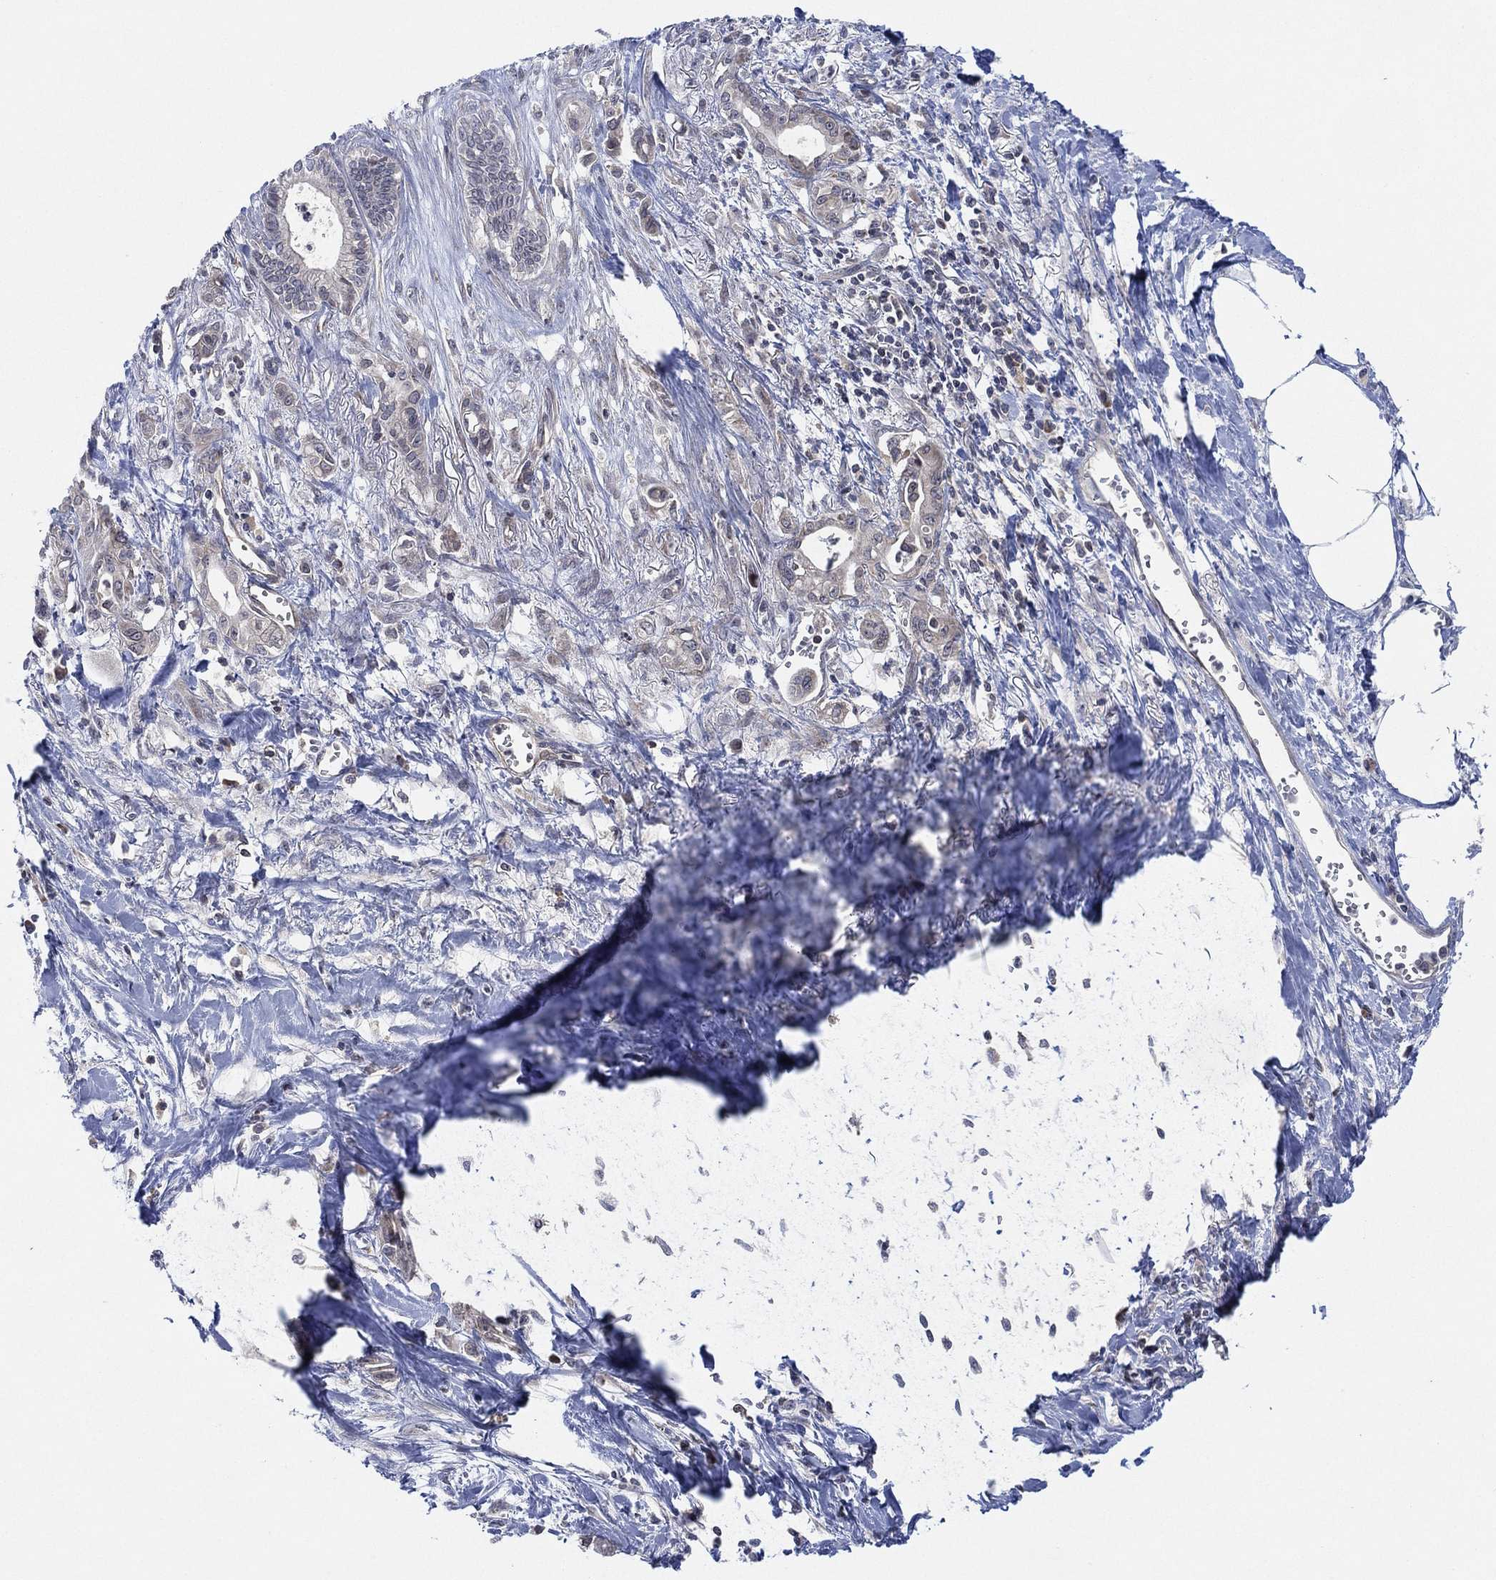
{"staining": {"intensity": "negative", "quantity": "none", "location": "none"}, "tissue": "pancreatic cancer", "cell_type": "Tumor cells", "image_type": "cancer", "snomed": [{"axis": "morphology", "description": "Adenocarcinoma, NOS"}, {"axis": "topography", "description": "Pancreas"}], "caption": "A high-resolution image shows IHC staining of pancreatic cancer, which demonstrates no significant expression in tumor cells.", "gene": "TMCO1", "patient": {"sex": "male", "age": 71}}